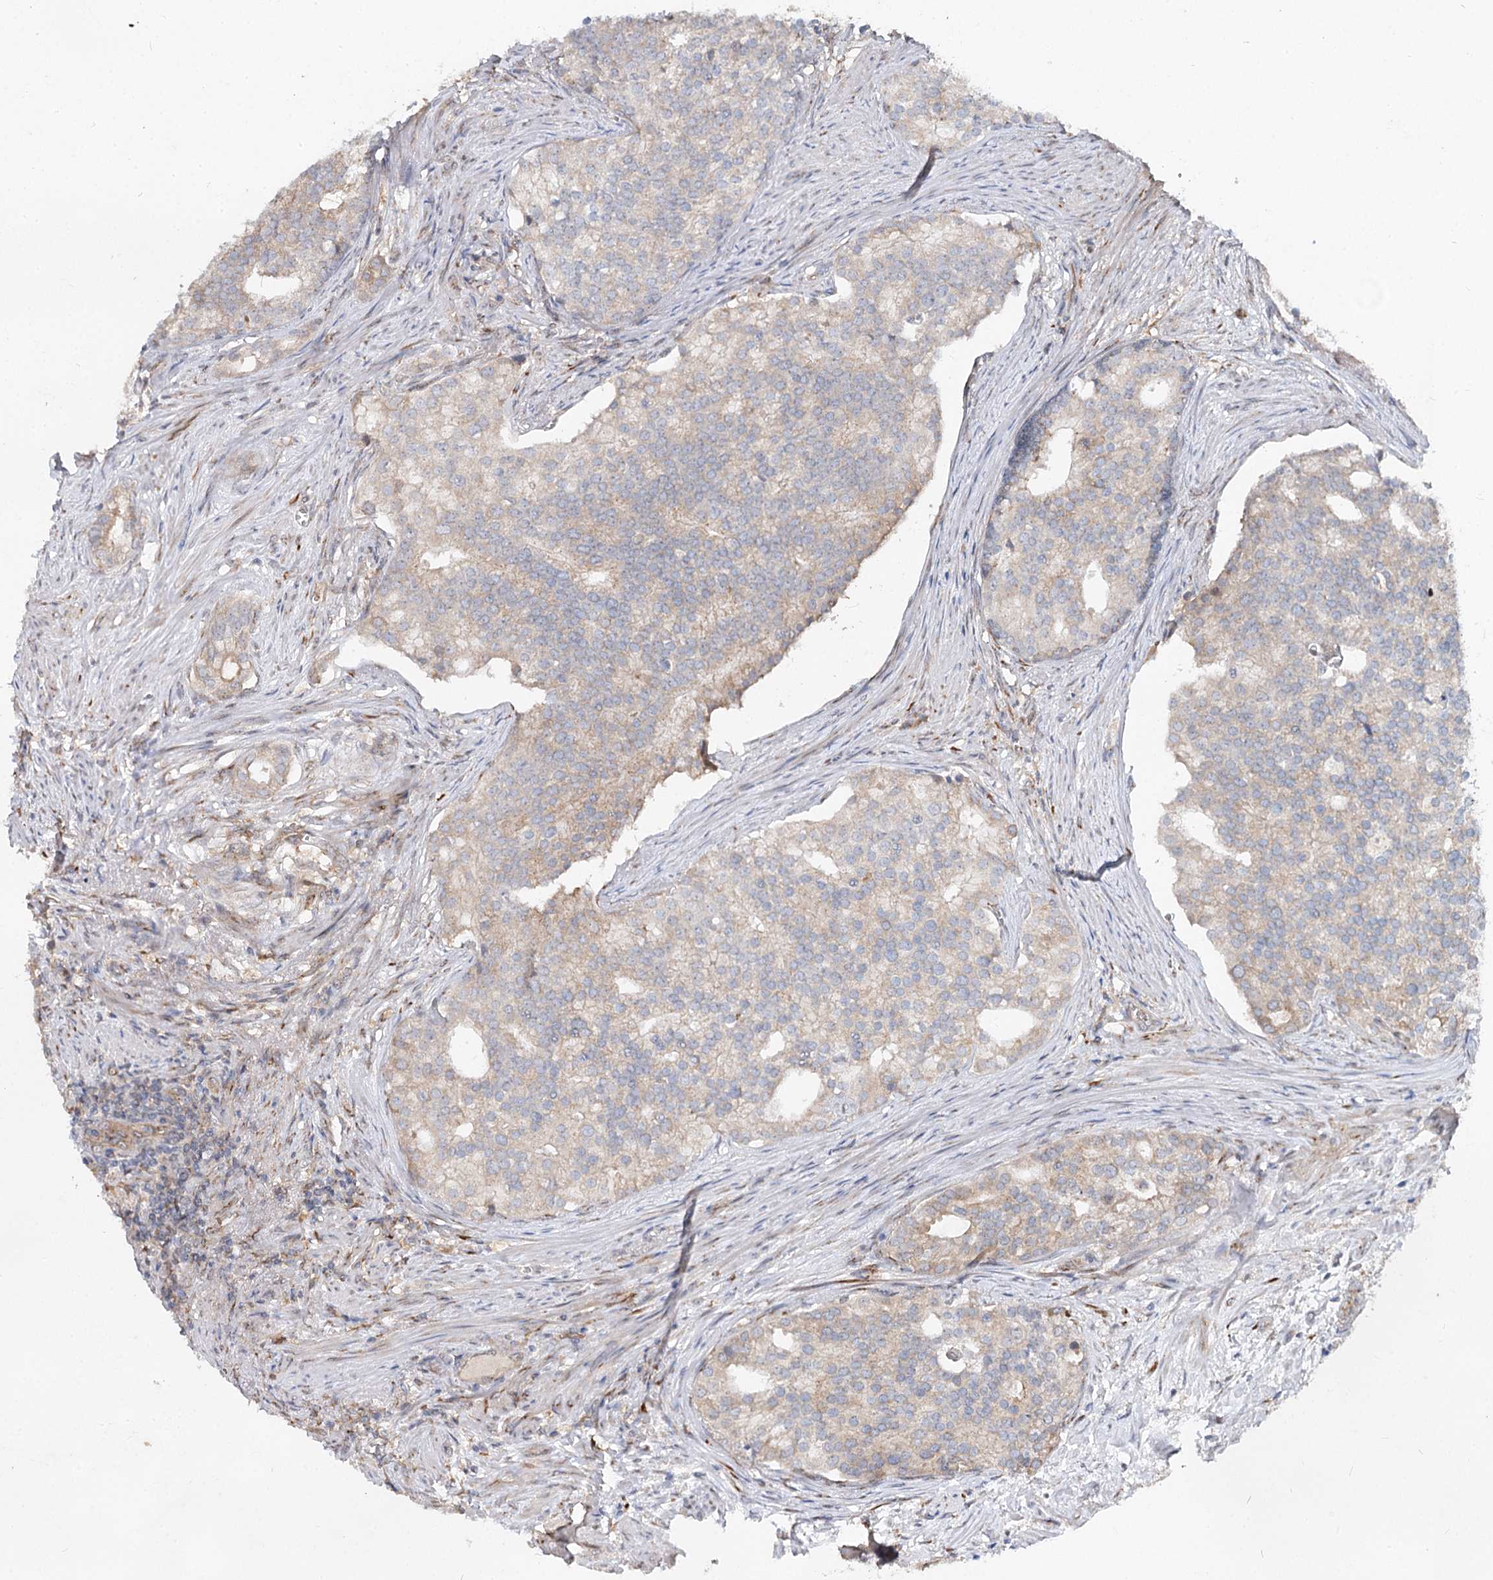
{"staining": {"intensity": "weak", "quantity": "25%-75%", "location": "cytoplasmic/membranous"}, "tissue": "prostate cancer", "cell_type": "Tumor cells", "image_type": "cancer", "snomed": [{"axis": "morphology", "description": "Adenocarcinoma, Low grade"}, {"axis": "topography", "description": "Prostate"}], "caption": "DAB (3,3'-diaminobenzidine) immunohistochemical staining of prostate low-grade adenocarcinoma shows weak cytoplasmic/membranous protein positivity in approximately 25%-75% of tumor cells.", "gene": "SPART", "patient": {"sex": "male", "age": 71}}